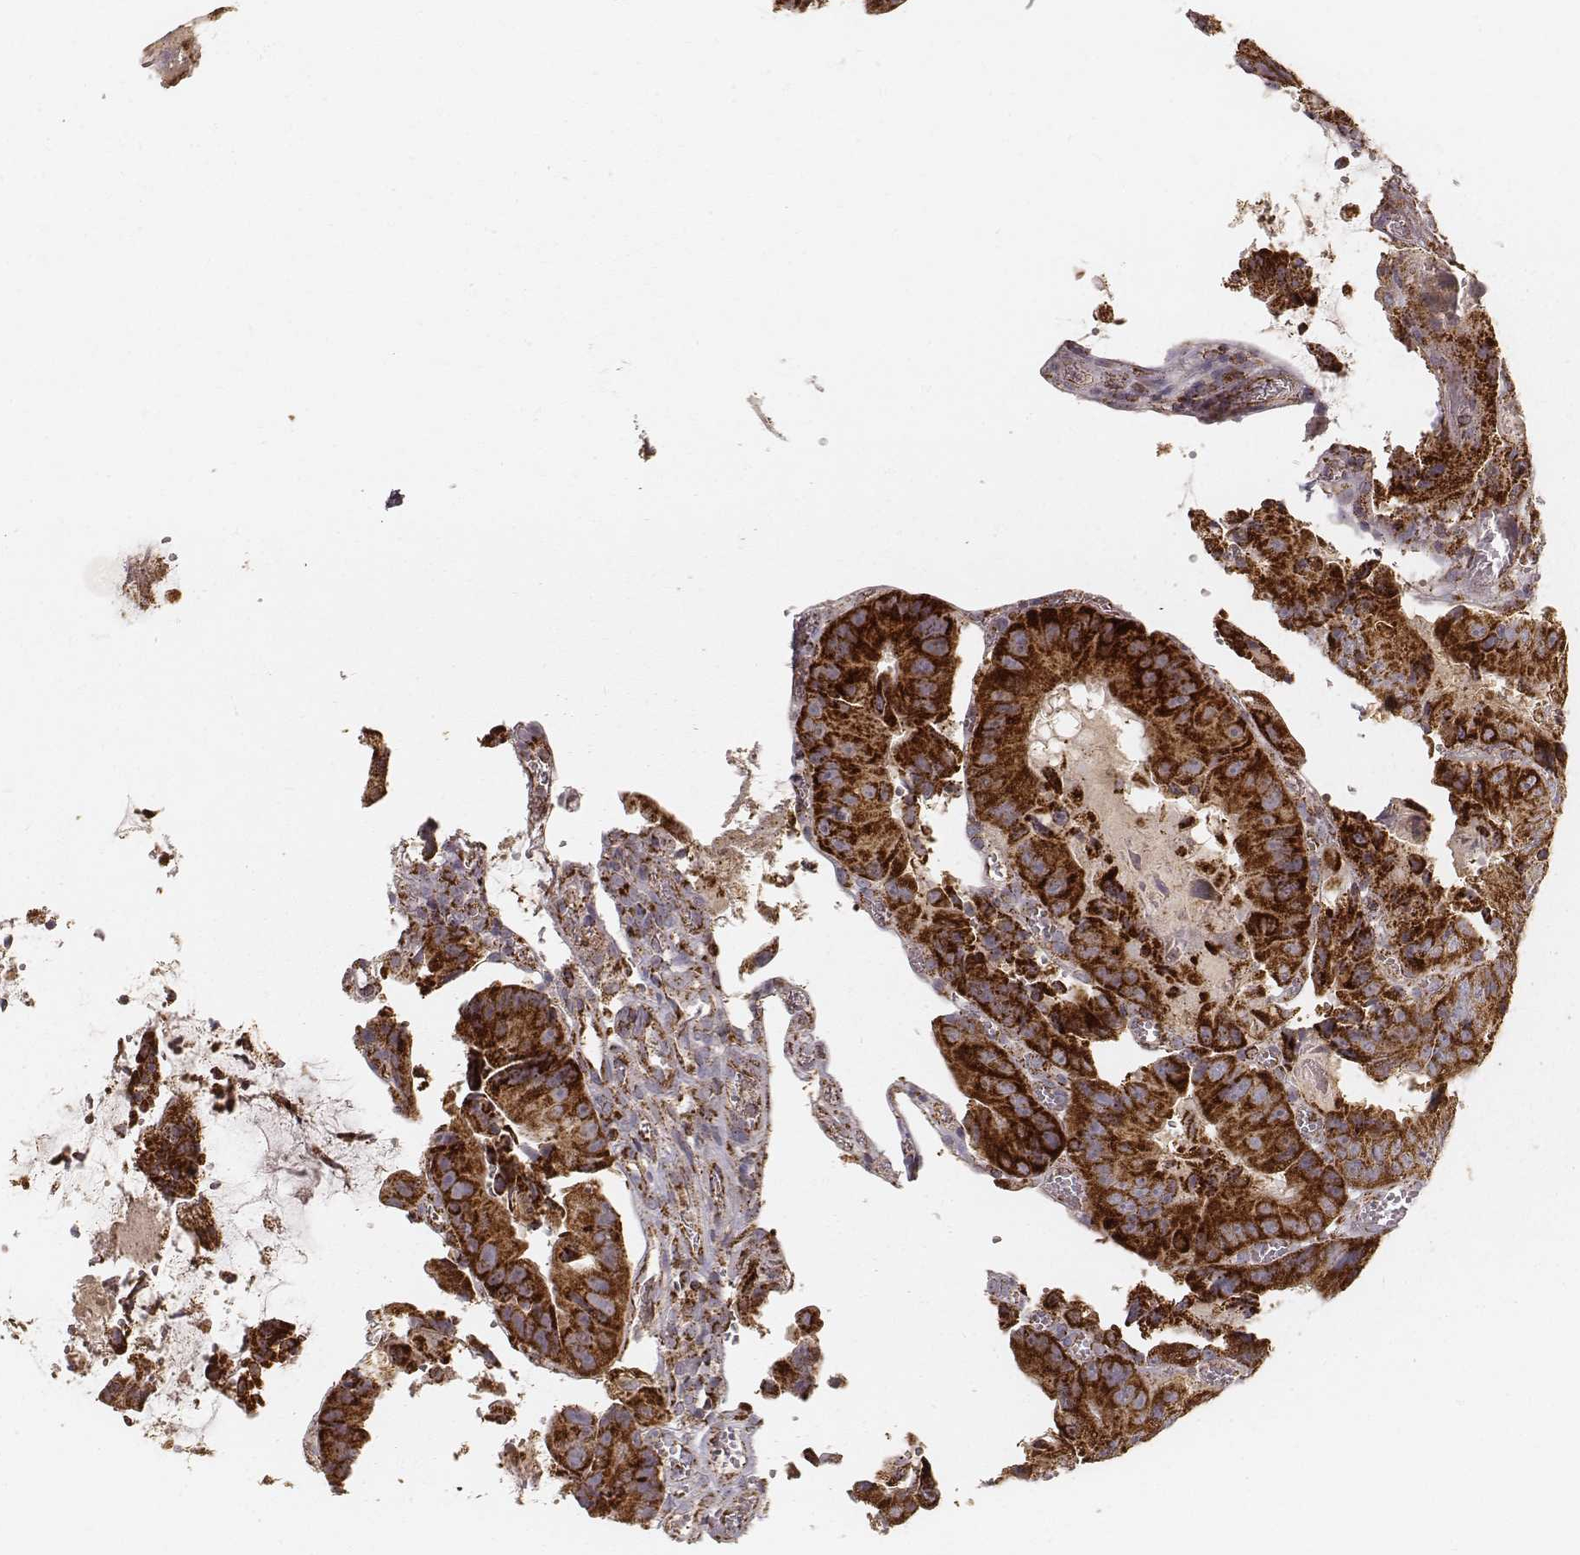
{"staining": {"intensity": "strong", "quantity": ">75%", "location": "cytoplasmic/membranous"}, "tissue": "colorectal cancer", "cell_type": "Tumor cells", "image_type": "cancer", "snomed": [{"axis": "morphology", "description": "Adenocarcinoma, NOS"}, {"axis": "topography", "description": "Colon"}], "caption": "Immunohistochemistry (IHC) micrograph of human colorectal cancer stained for a protein (brown), which exhibits high levels of strong cytoplasmic/membranous positivity in approximately >75% of tumor cells.", "gene": "CS", "patient": {"sex": "female", "age": 86}}